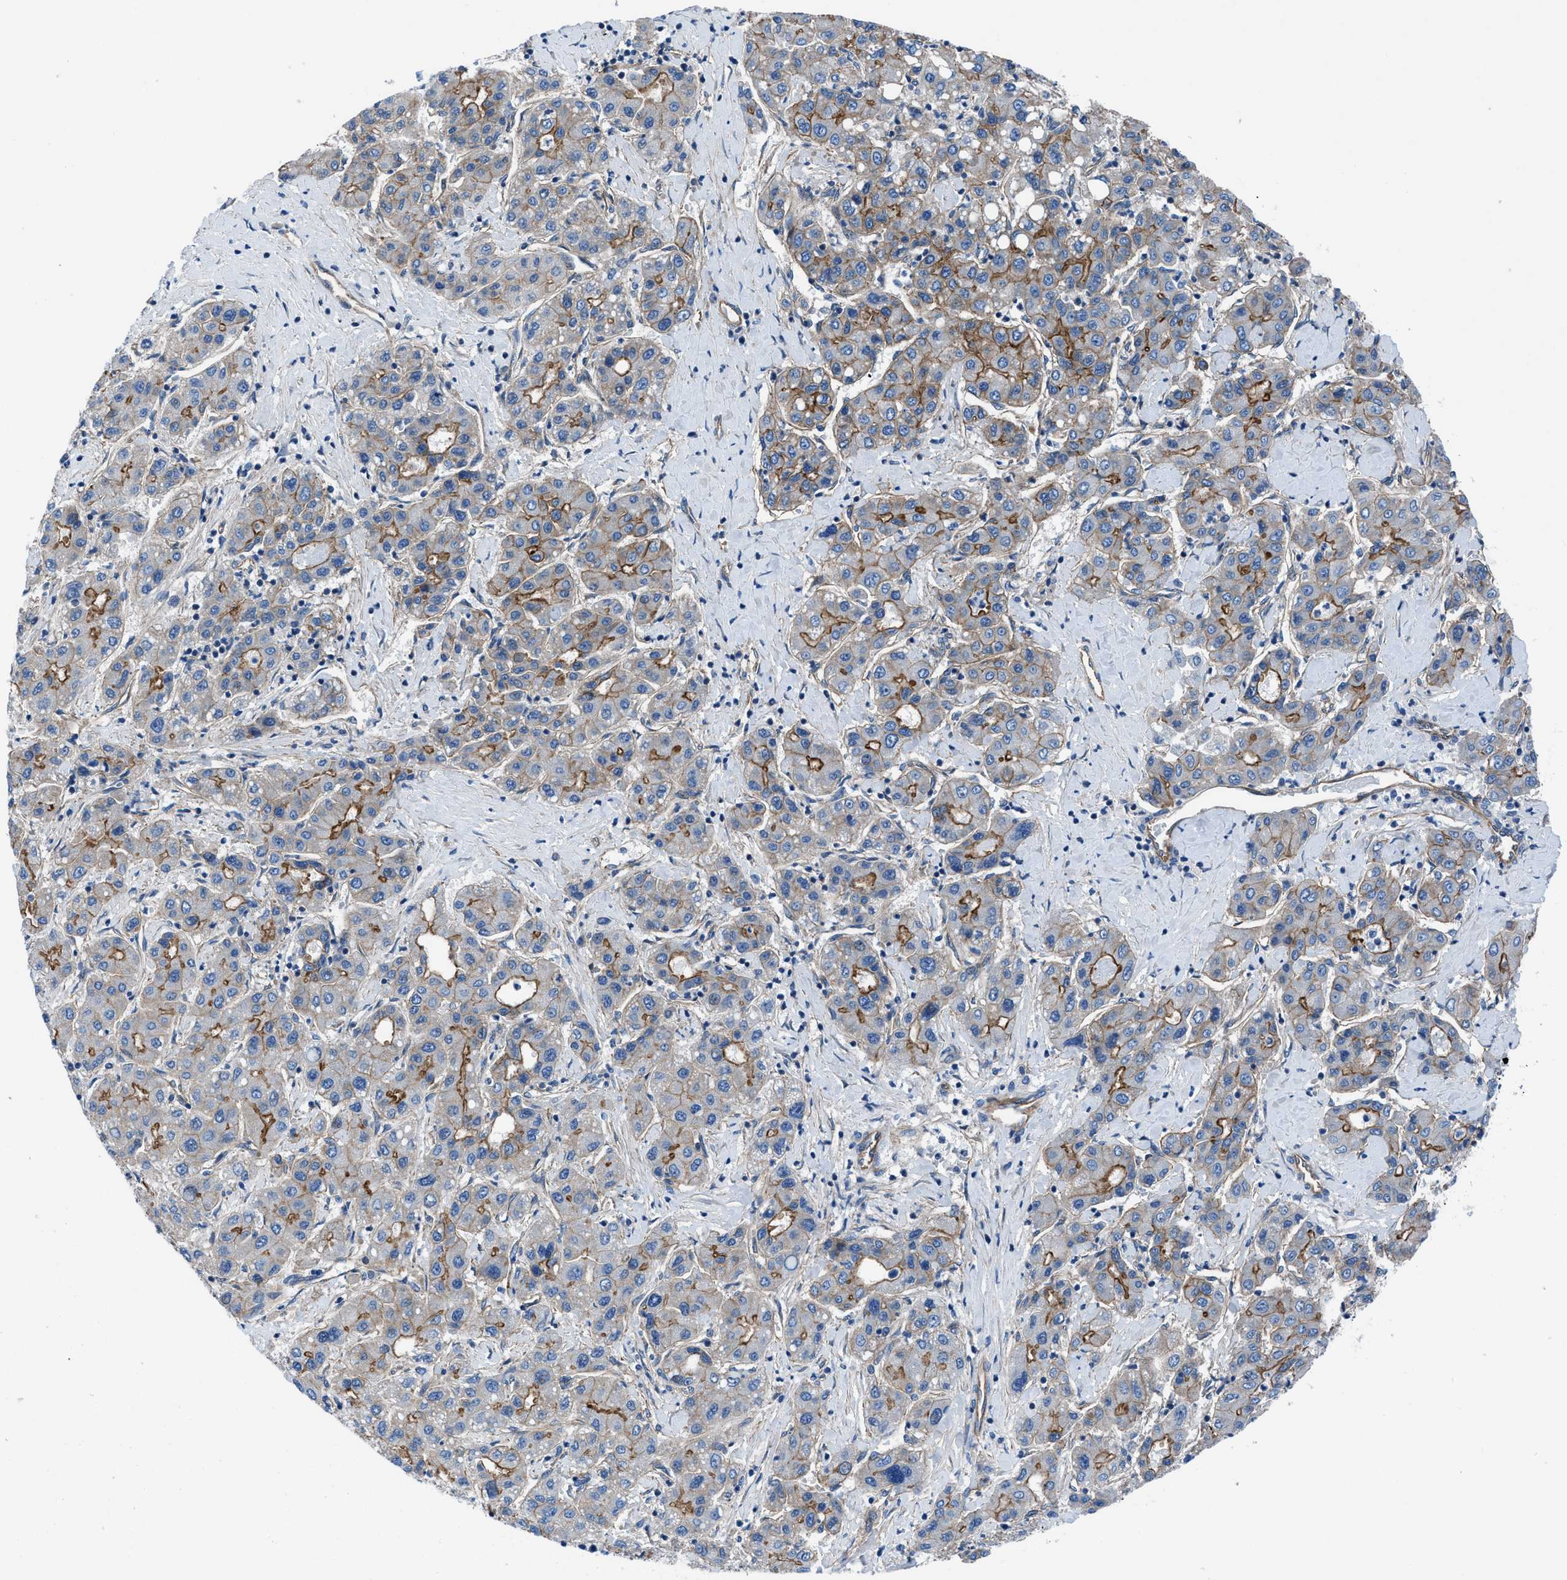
{"staining": {"intensity": "strong", "quantity": "25%-75%", "location": "cytoplasmic/membranous"}, "tissue": "liver cancer", "cell_type": "Tumor cells", "image_type": "cancer", "snomed": [{"axis": "morphology", "description": "Carcinoma, Hepatocellular, NOS"}, {"axis": "topography", "description": "Liver"}], "caption": "Protein positivity by immunohistochemistry exhibits strong cytoplasmic/membranous expression in about 25%-75% of tumor cells in liver cancer (hepatocellular carcinoma).", "gene": "TRIP4", "patient": {"sex": "male", "age": 65}}